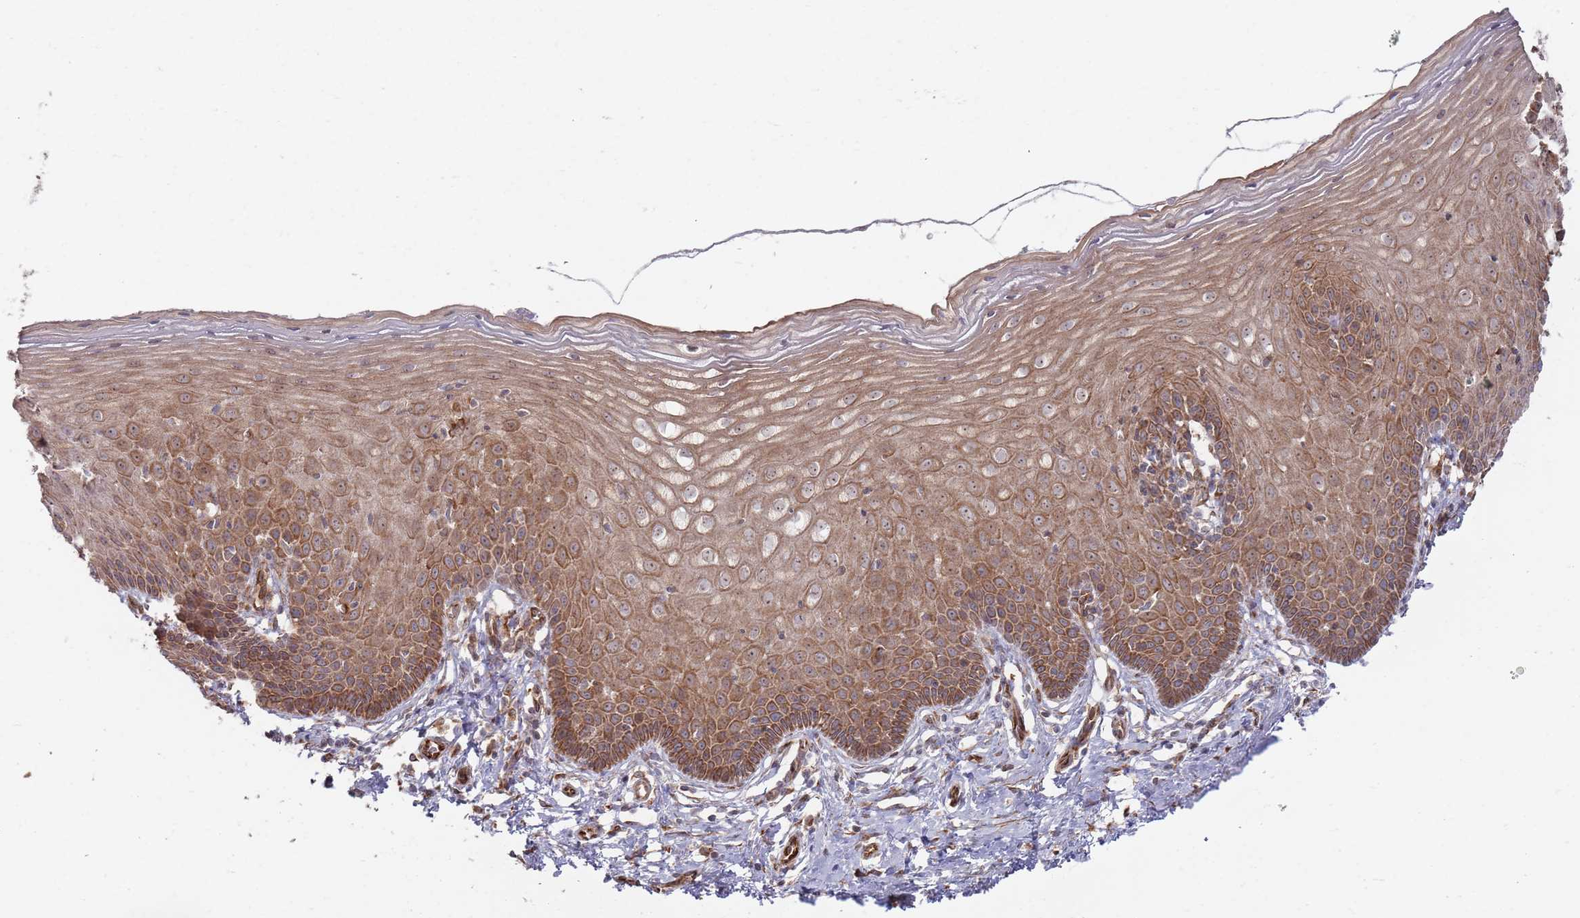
{"staining": {"intensity": "moderate", "quantity": ">75%", "location": "cytoplasmic/membranous"}, "tissue": "cervix", "cell_type": "Squamous epithelial cells", "image_type": "normal", "snomed": [{"axis": "morphology", "description": "Normal tissue, NOS"}, {"axis": "topography", "description": "Cervix"}], "caption": "A histopathology image of cervix stained for a protein shows moderate cytoplasmic/membranous brown staining in squamous epithelial cells. Using DAB (3,3'-diaminobenzidine) (brown) and hematoxylin (blue) stains, captured at high magnification using brightfield microscopy.", "gene": "PHF21A", "patient": {"sex": "female", "age": 36}}